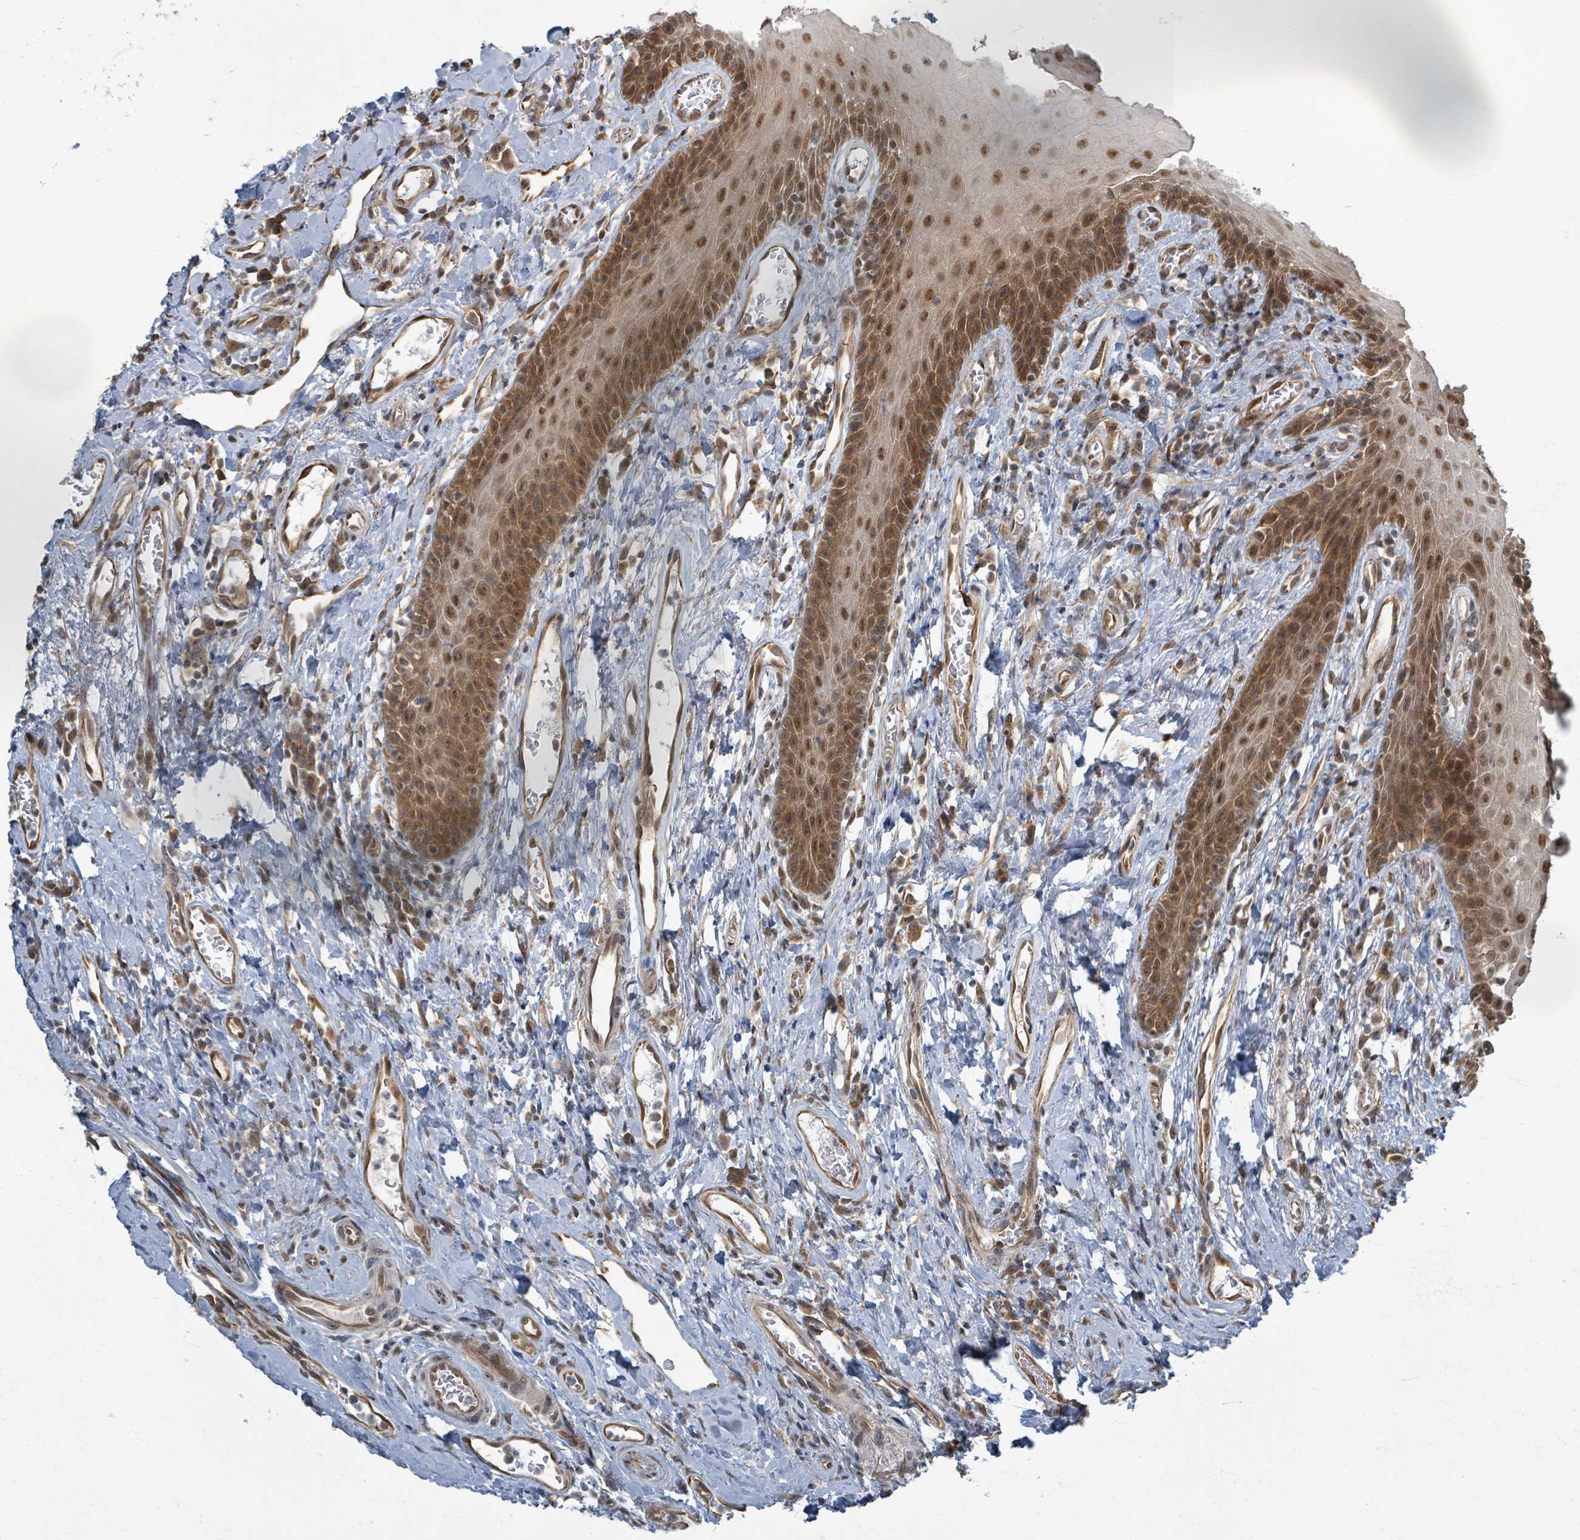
{"staining": {"intensity": "moderate", "quantity": ">75%", "location": "cytoplasmic/membranous,nuclear"}, "tissue": "head and neck cancer", "cell_type": "Tumor cells", "image_type": "cancer", "snomed": [{"axis": "morphology", "description": "Squamous cell carcinoma, NOS"}, {"axis": "topography", "description": "Head-Neck"}], "caption": "Head and neck cancer stained with DAB IHC reveals medium levels of moderate cytoplasmic/membranous and nuclear staining in approximately >75% of tumor cells.", "gene": "INTS15", "patient": {"sex": "female", "age": 59}}